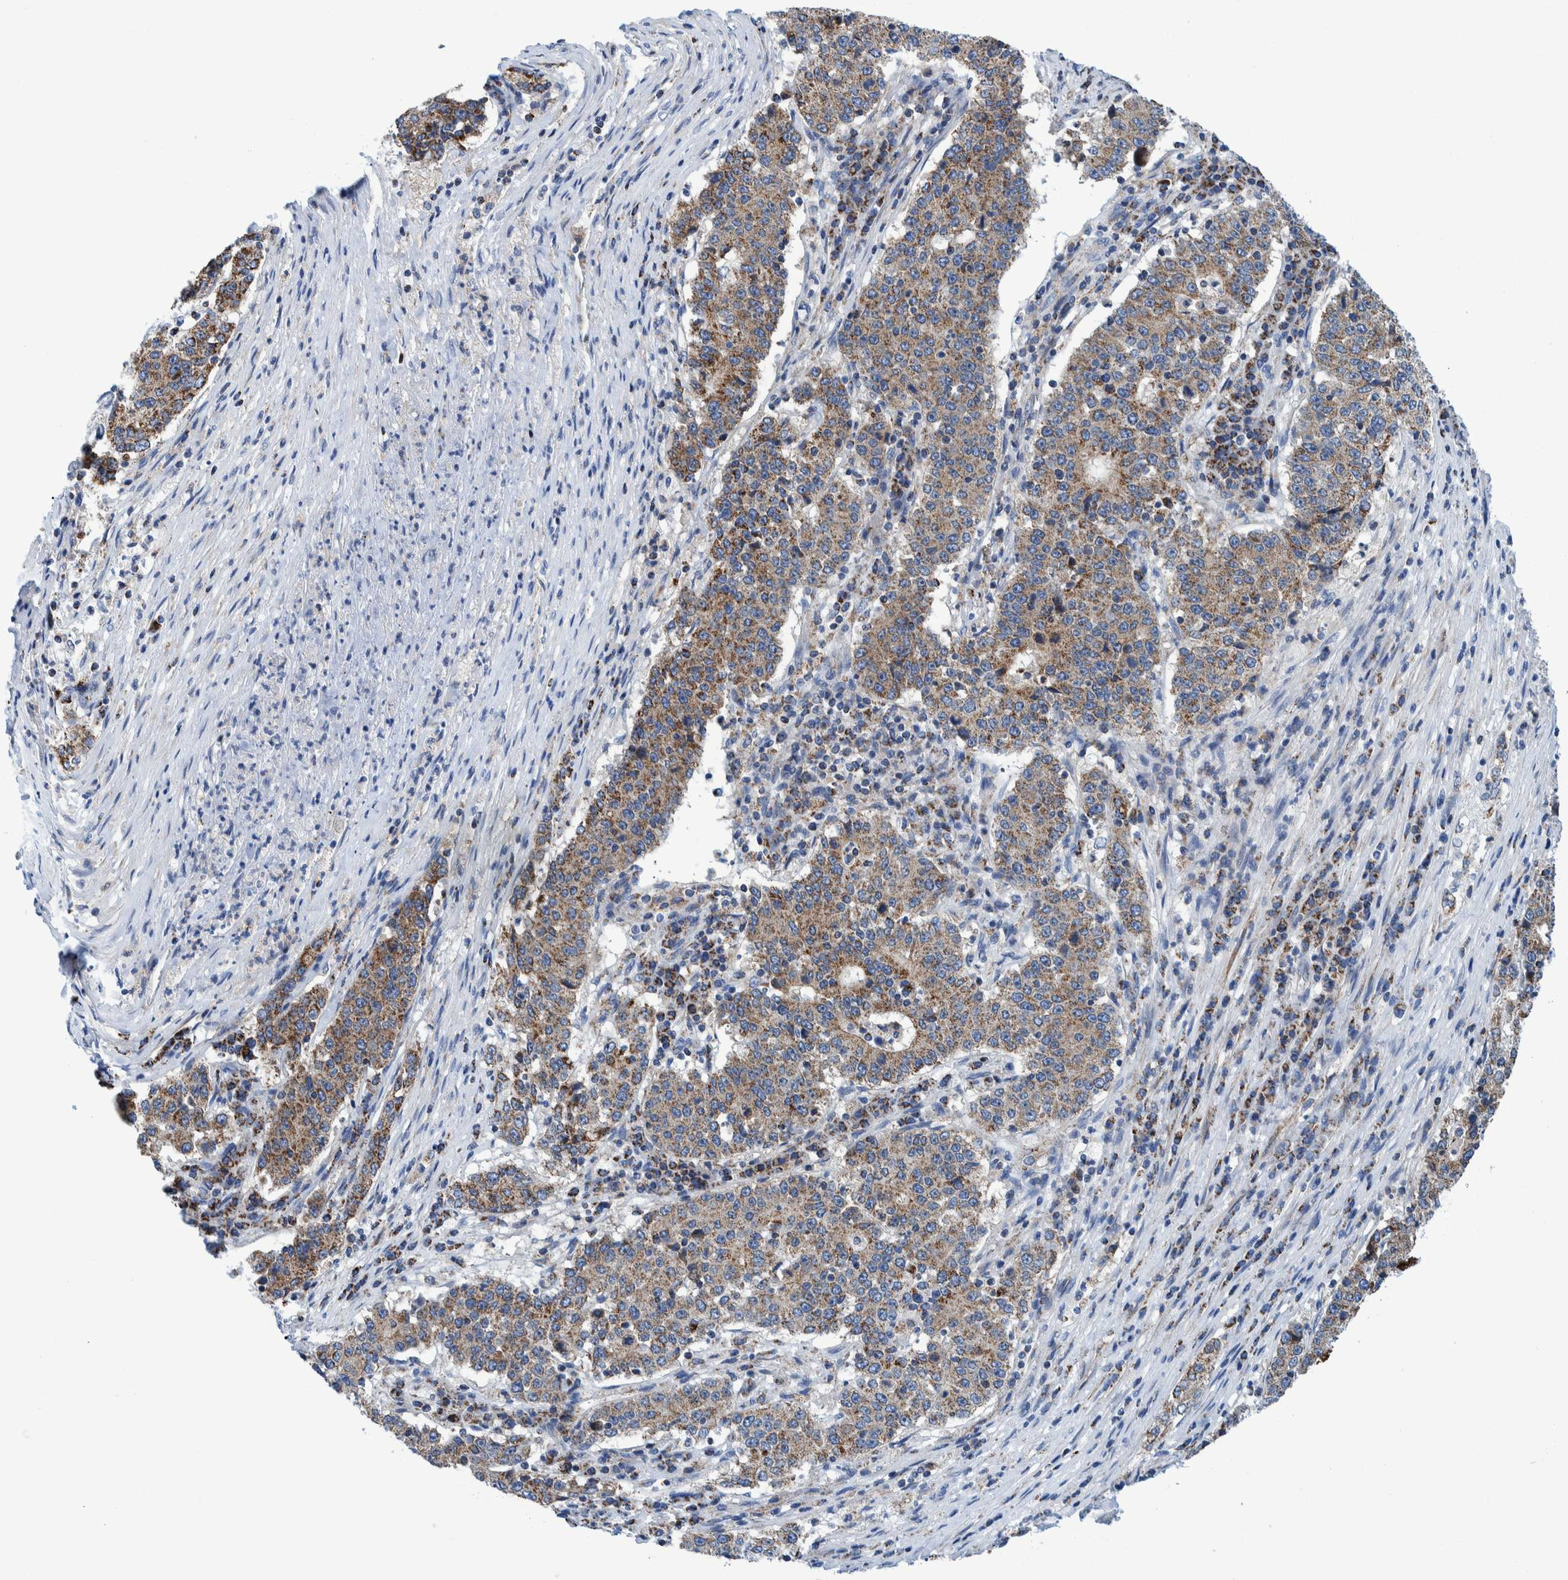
{"staining": {"intensity": "moderate", "quantity": ">75%", "location": "cytoplasmic/membranous"}, "tissue": "stomach cancer", "cell_type": "Tumor cells", "image_type": "cancer", "snomed": [{"axis": "morphology", "description": "Adenocarcinoma, NOS"}, {"axis": "topography", "description": "Stomach"}], "caption": "High-power microscopy captured an IHC micrograph of stomach cancer, revealing moderate cytoplasmic/membranous expression in approximately >75% of tumor cells.", "gene": "BZW2", "patient": {"sex": "male", "age": 59}}